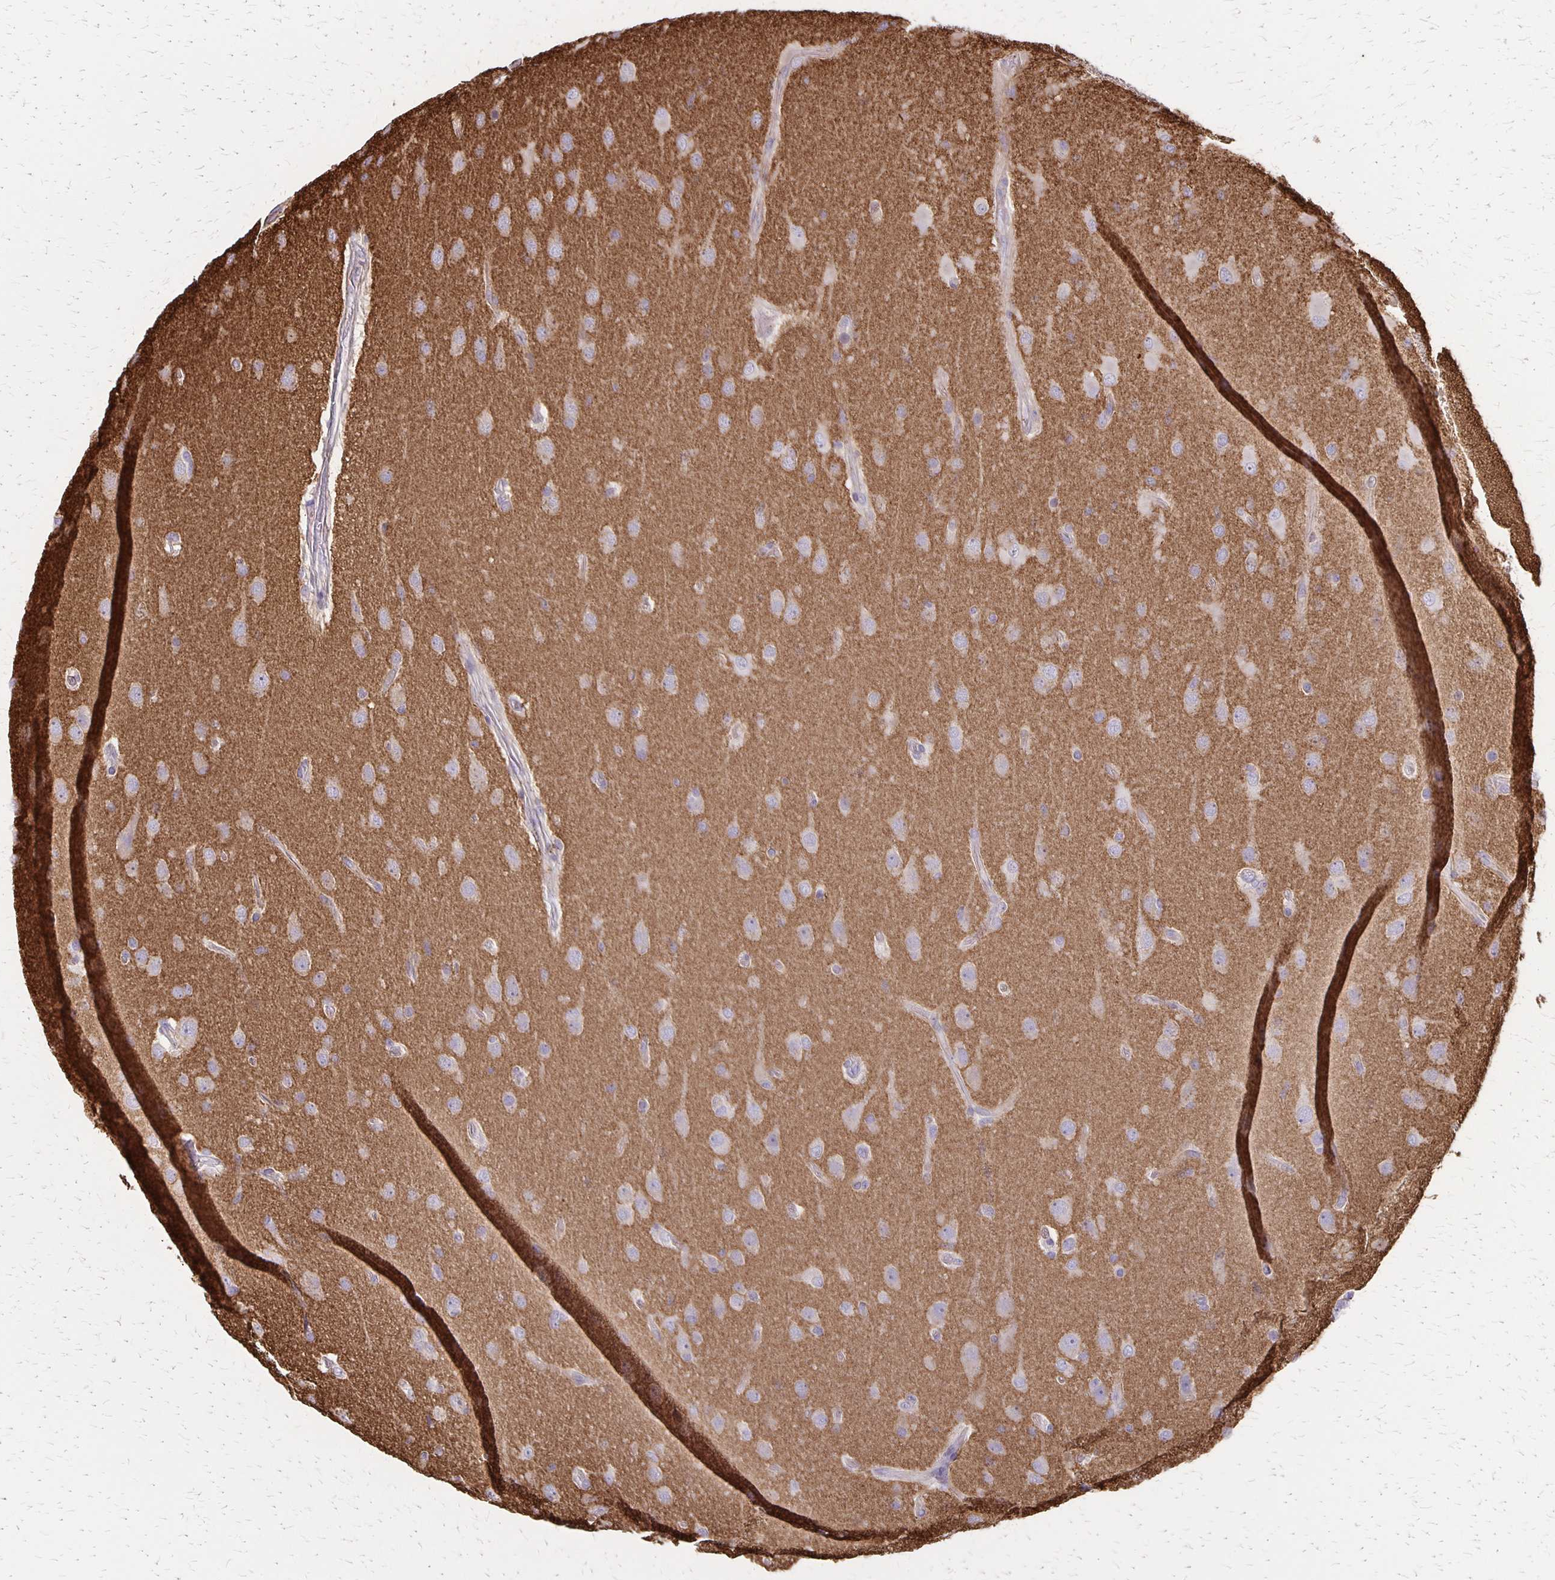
{"staining": {"intensity": "weak", "quantity": "<25%", "location": "cytoplasmic/membranous"}, "tissue": "glioma", "cell_type": "Tumor cells", "image_type": "cancer", "snomed": [{"axis": "morphology", "description": "Glioma, malignant, High grade"}, {"axis": "topography", "description": "Brain"}], "caption": "Immunohistochemical staining of malignant glioma (high-grade) demonstrates no significant expression in tumor cells.", "gene": "SEPTIN5", "patient": {"sex": "male", "age": 53}}